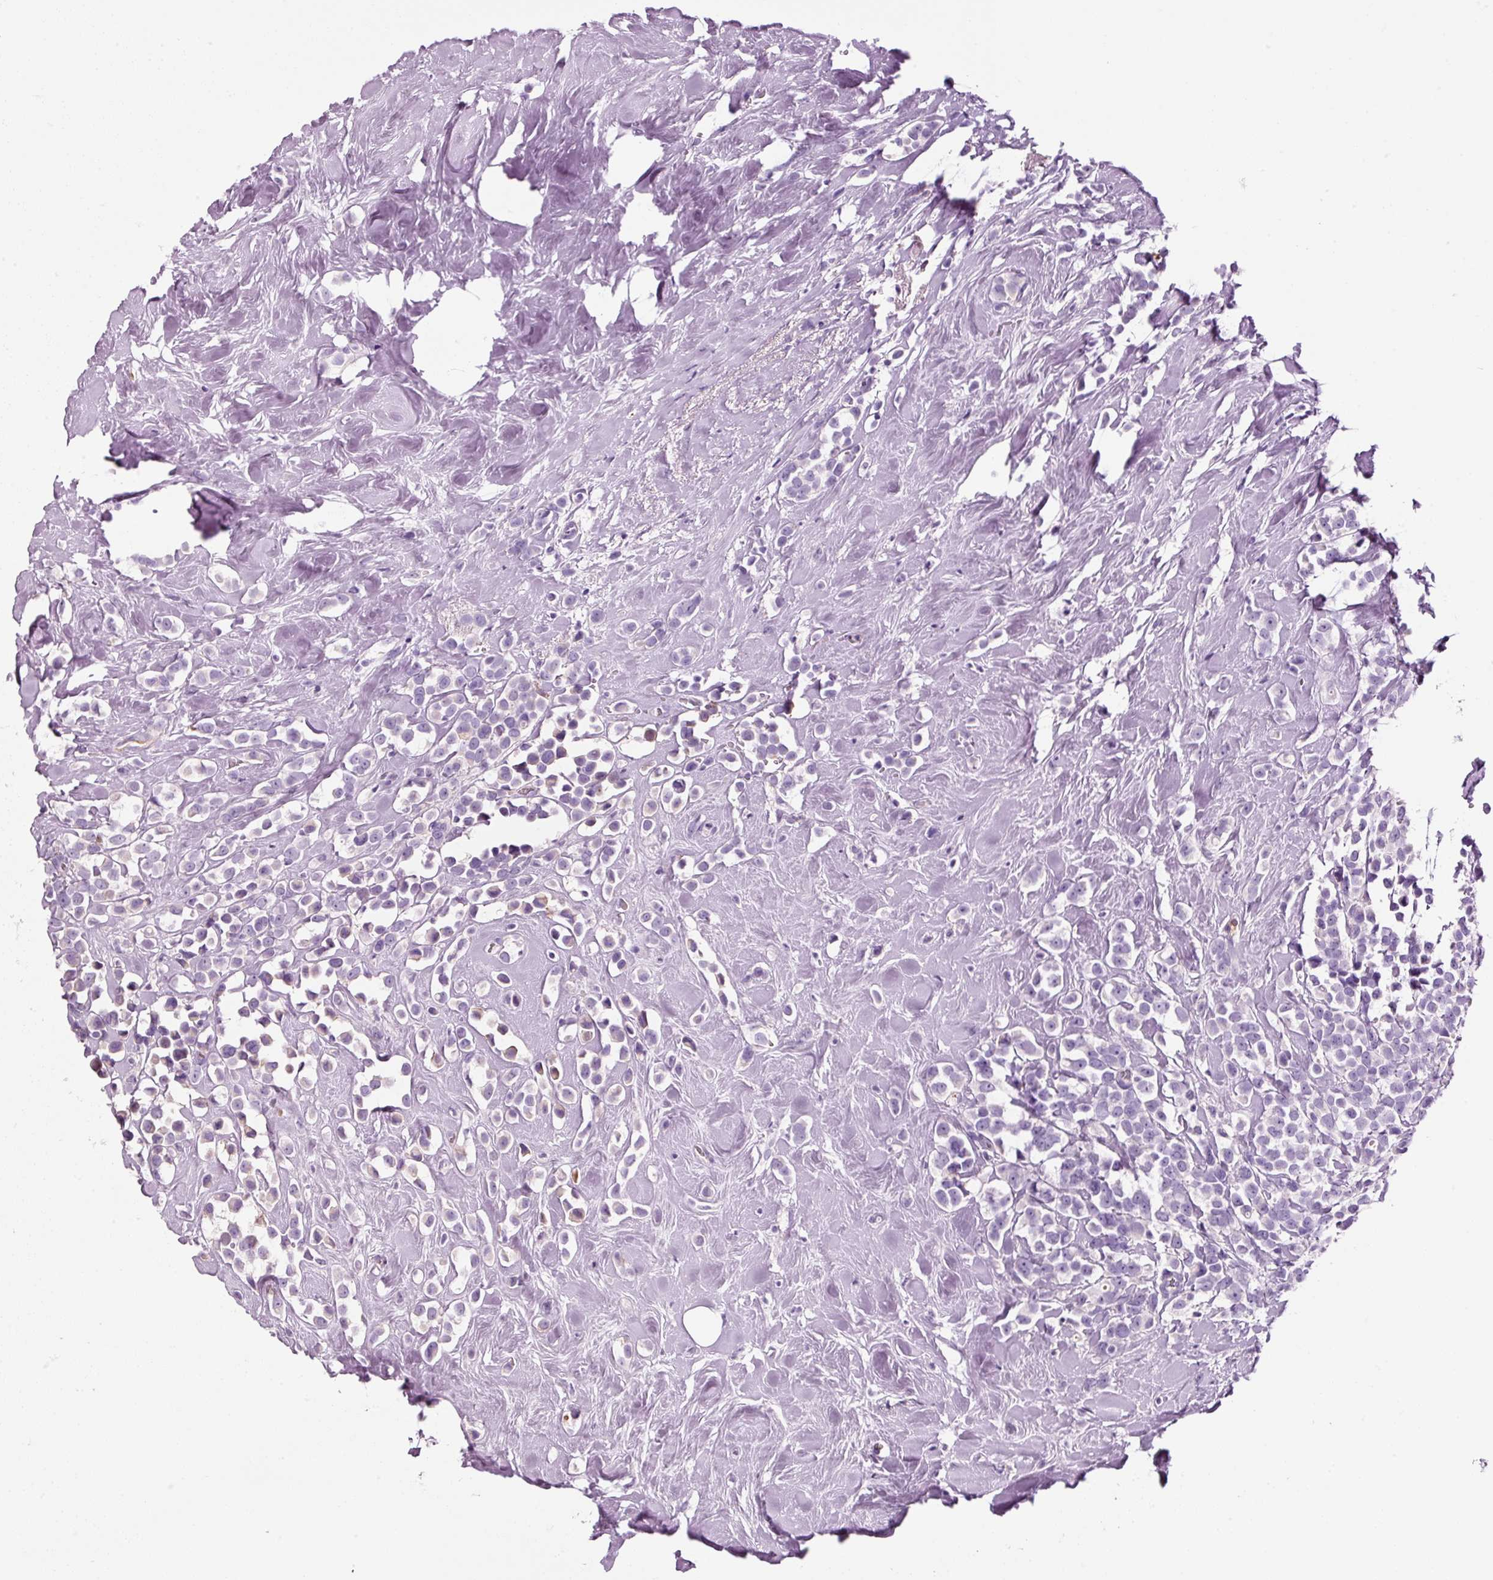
{"staining": {"intensity": "negative", "quantity": "none", "location": "none"}, "tissue": "breast cancer", "cell_type": "Tumor cells", "image_type": "cancer", "snomed": [{"axis": "morphology", "description": "Duct carcinoma"}, {"axis": "topography", "description": "Breast"}], "caption": "There is no significant staining in tumor cells of breast cancer (invasive ductal carcinoma). Nuclei are stained in blue.", "gene": "KLF1", "patient": {"sex": "female", "age": 80}}